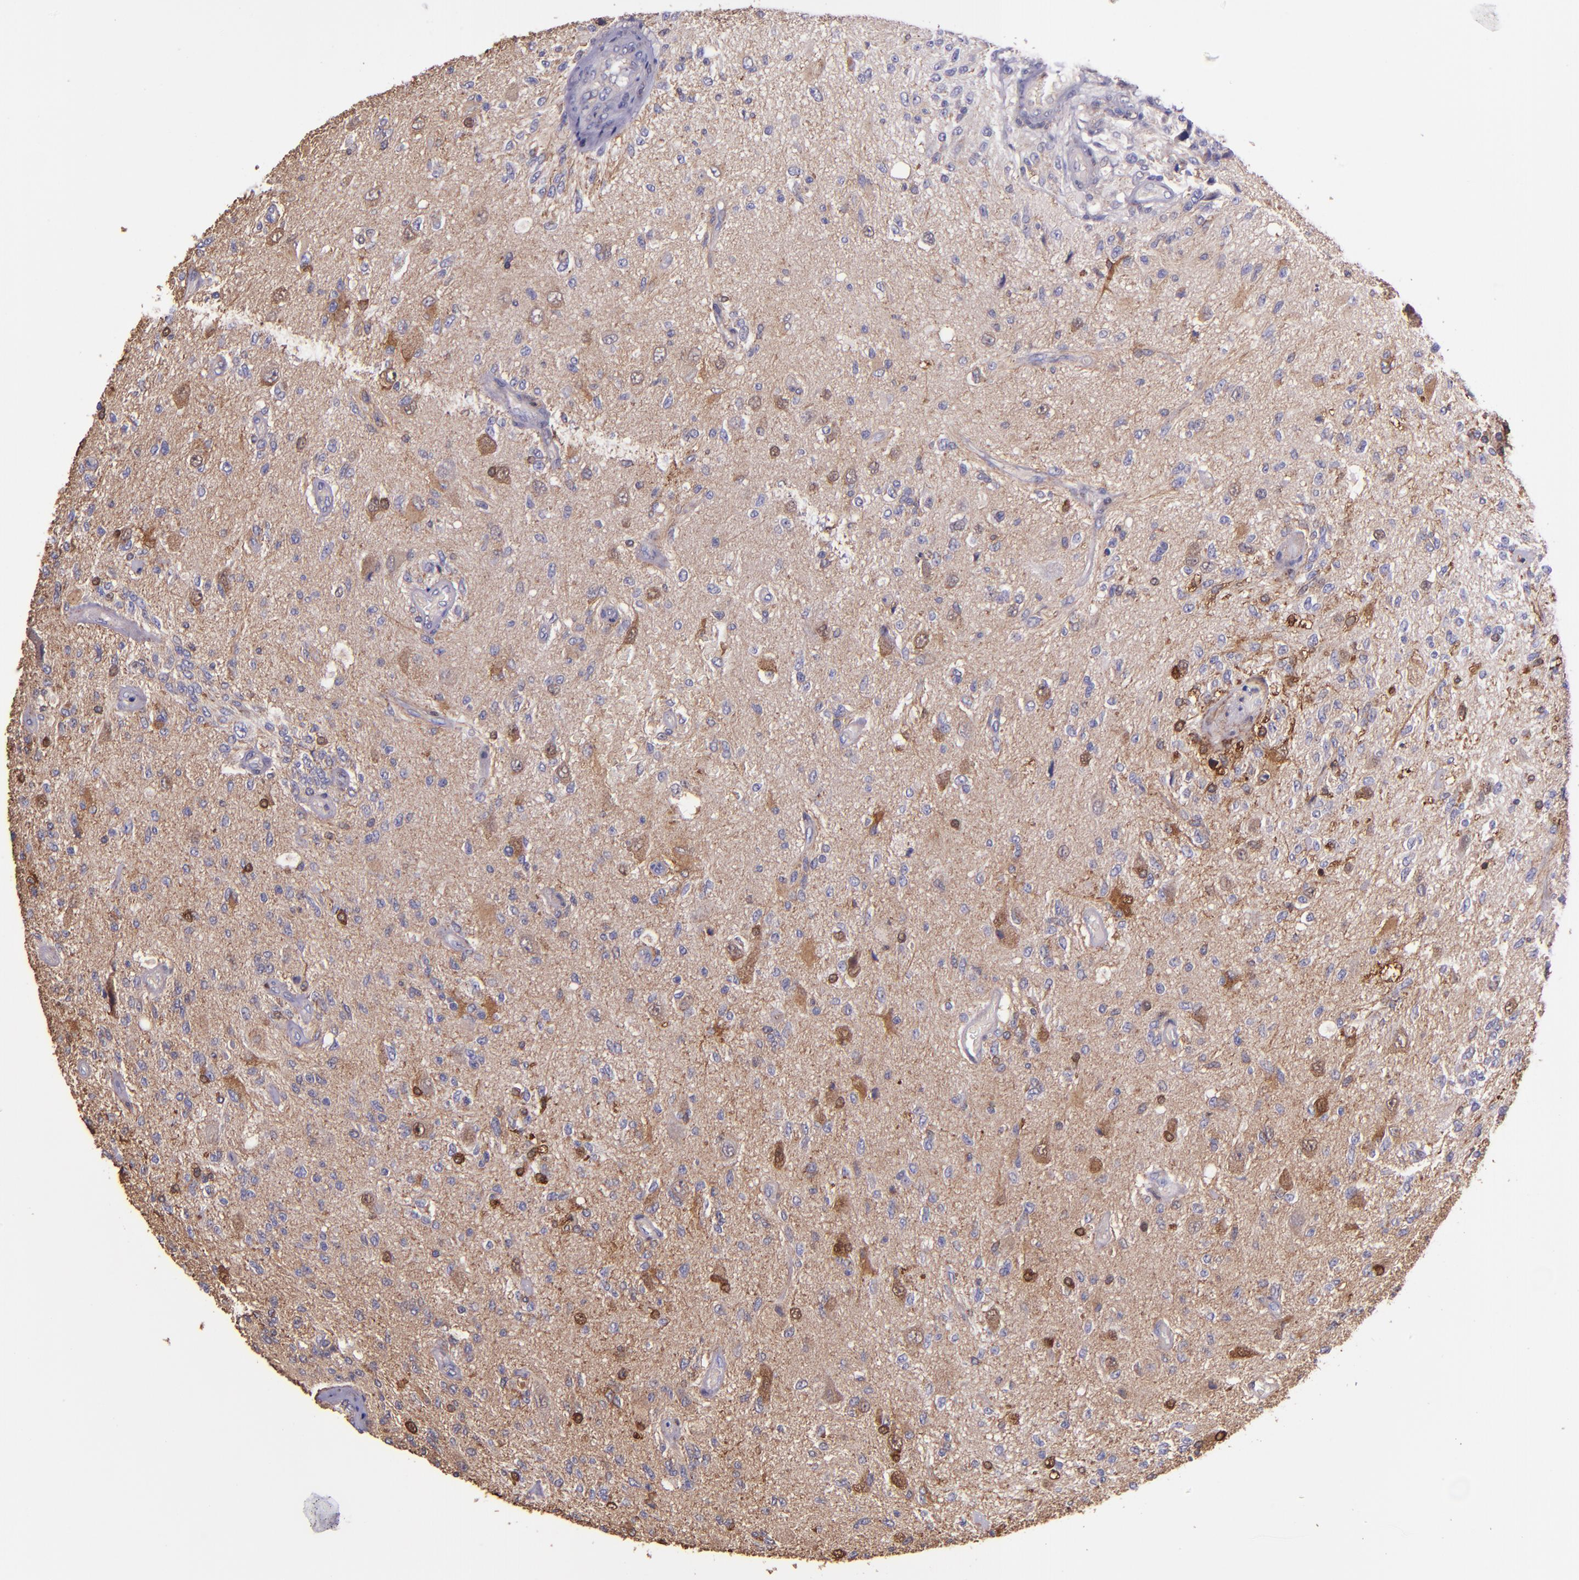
{"staining": {"intensity": "moderate", "quantity": "<25%", "location": "cytoplasmic/membranous,nuclear"}, "tissue": "glioma", "cell_type": "Tumor cells", "image_type": "cancer", "snomed": [{"axis": "morphology", "description": "Normal tissue, NOS"}, {"axis": "morphology", "description": "Glioma, malignant, High grade"}, {"axis": "topography", "description": "Cerebral cortex"}], "caption": "Protein analysis of glioma tissue displays moderate cytoplasmic/membranous and nuclear expression in about <25% of tumor cells.", "gene": "WASHC1", "patient": {"sex": "male", "age": 77}}